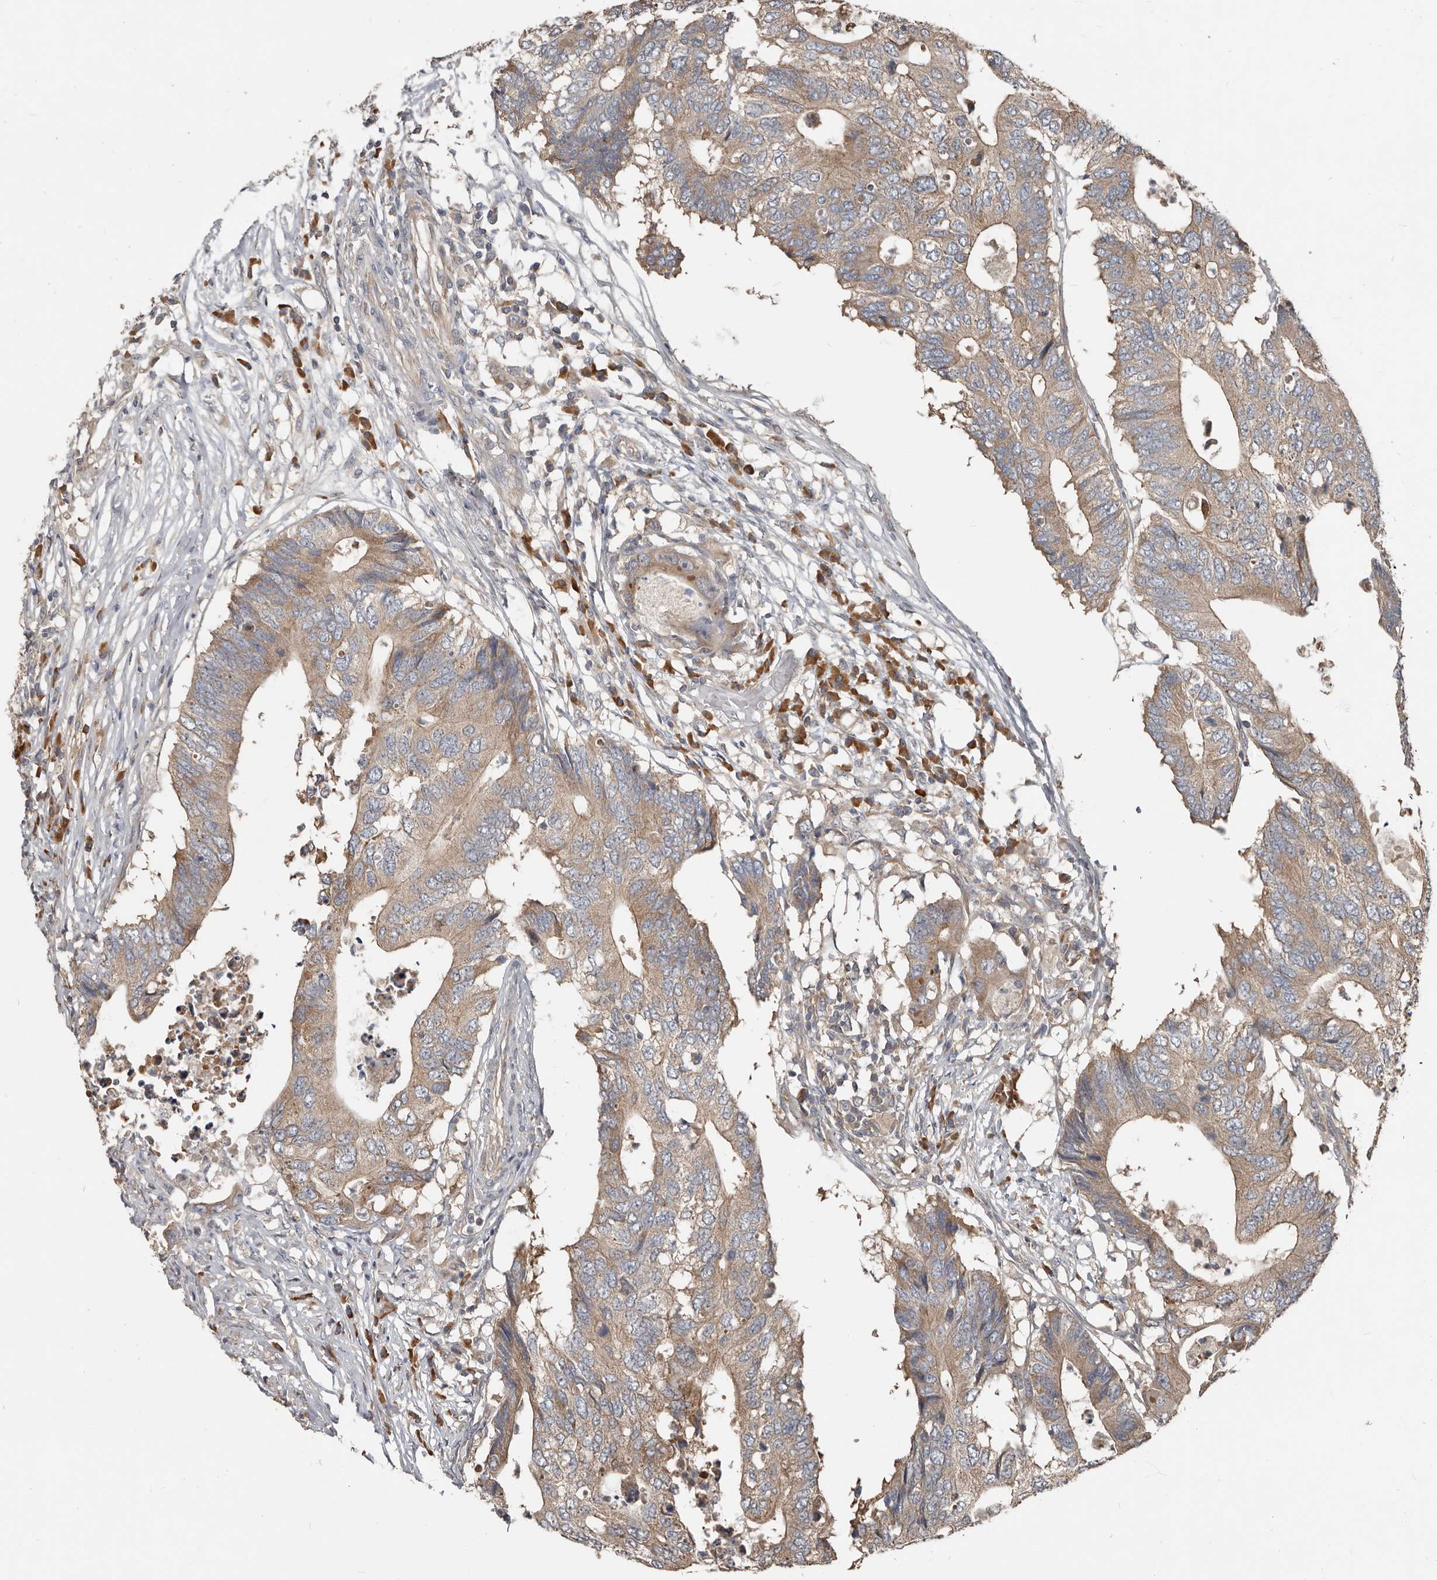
{"staining": {"intensity": "moderate", "quantity": ">75%", "location": "cytoplasmic/membranous"}, "tissue": "colorectal cancer", "cell_type": "Tumor cells", "image_type": "cancer", "snomed": [{"axis": "morphology", "description": "Adenocarcinoma, NOS"}, {"axis": "topography", "description": "Colon"}], "caption": "DAB (3,3'-diaminobenzidine) immunohistochemical staining of adenocarcinoma (colorectal) demonstrates moderate cytoplasmic/membranous protein positivity in approximately >75% of tumor cells. Using DAB (3,3'-diaminobenzidine) (brown) and hematoxylin (blue) stains, captured at high magnification using brightfield microscopy.", "gene": "AKNAD1", "patient": {"sex": "male", "age": 71}}